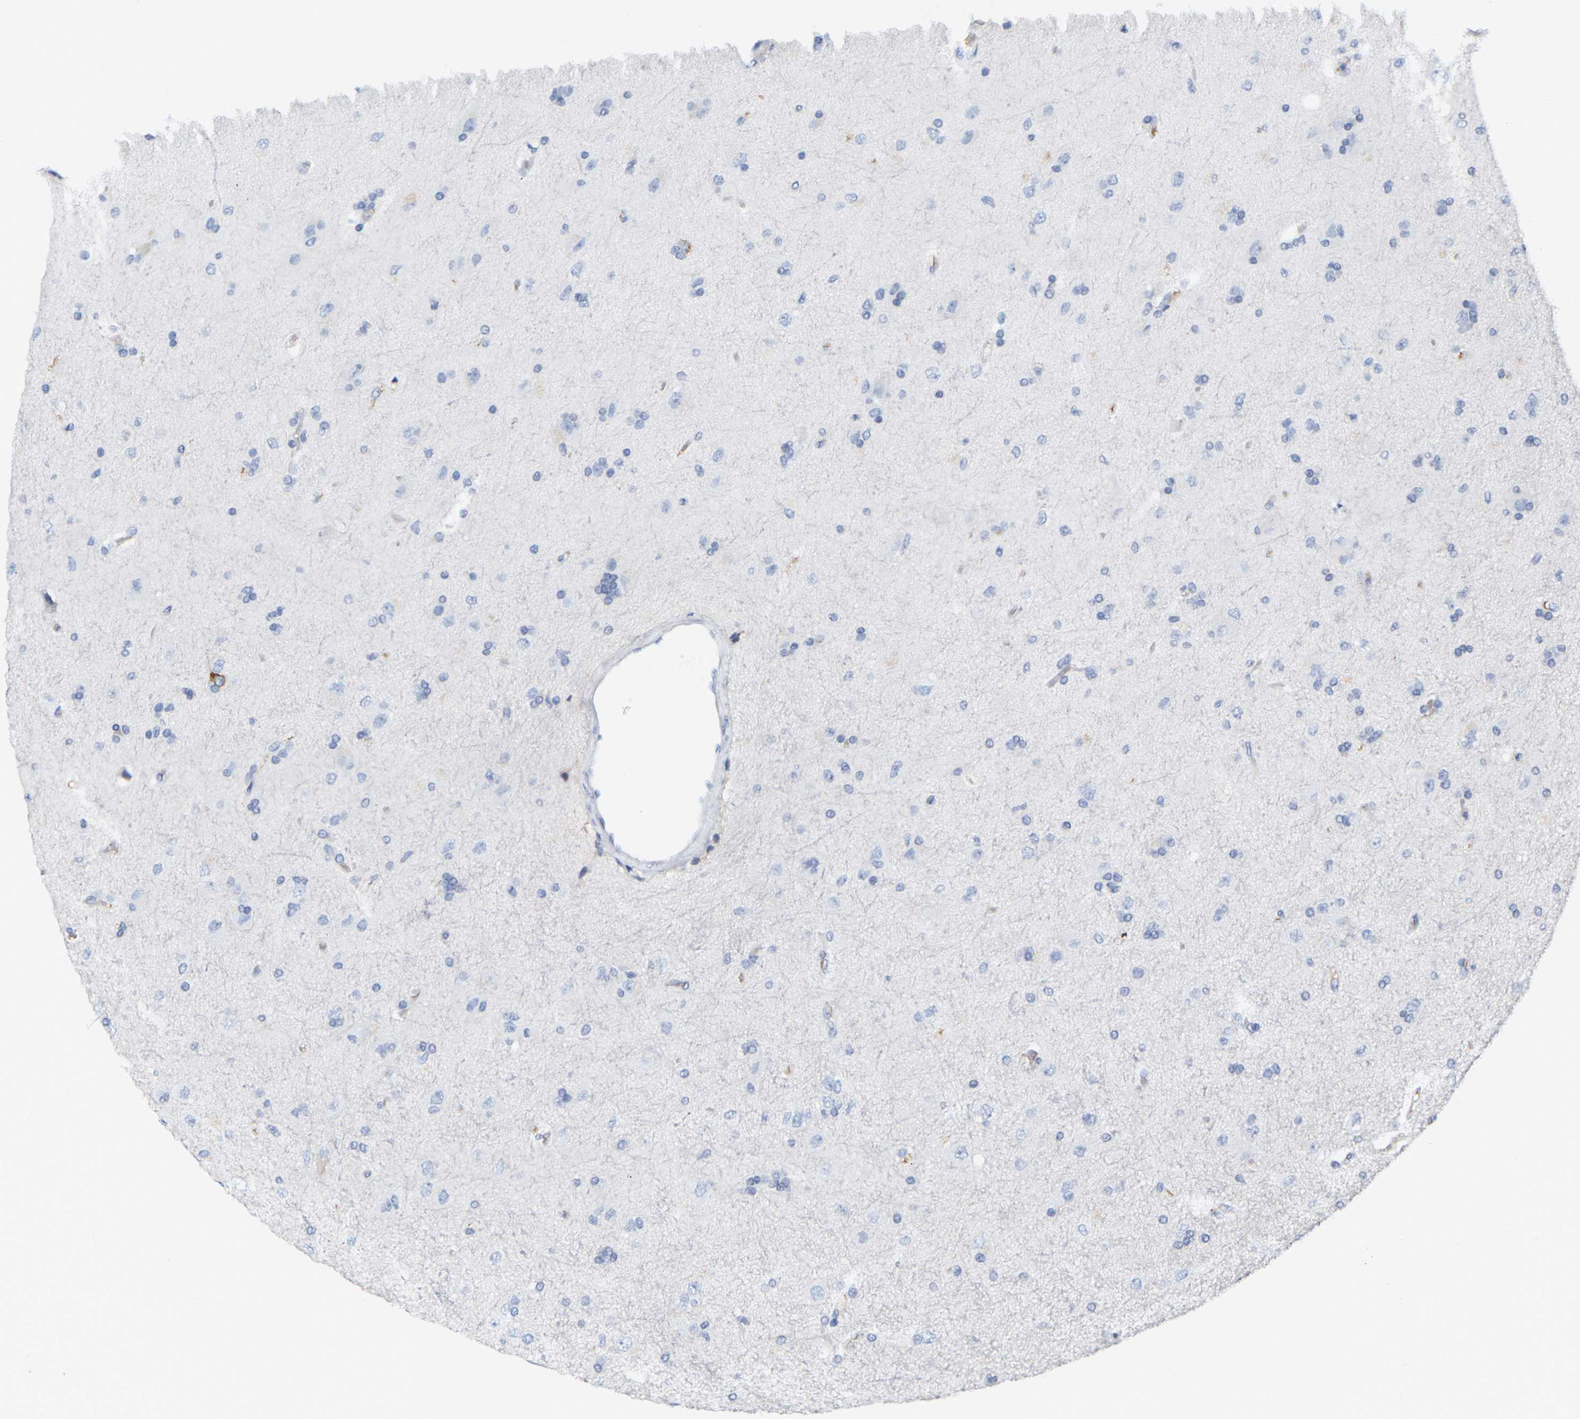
{"staining": {"intensity": "negative", "quantity": "none", "location": "none"}, "tissue": "glioma", "cell_type": "Tumor cells", "image_type": "cancer", "snomed": [{"axis": "morphology", "description": "Glioma, malignant, High grade"}, {"axis": "topography", "description": "Brain"}], "caption": "Tumor cells show no significant staining in glioma.", "gene": "GNAS", "patient": {"sex": "male", "age": 72}}